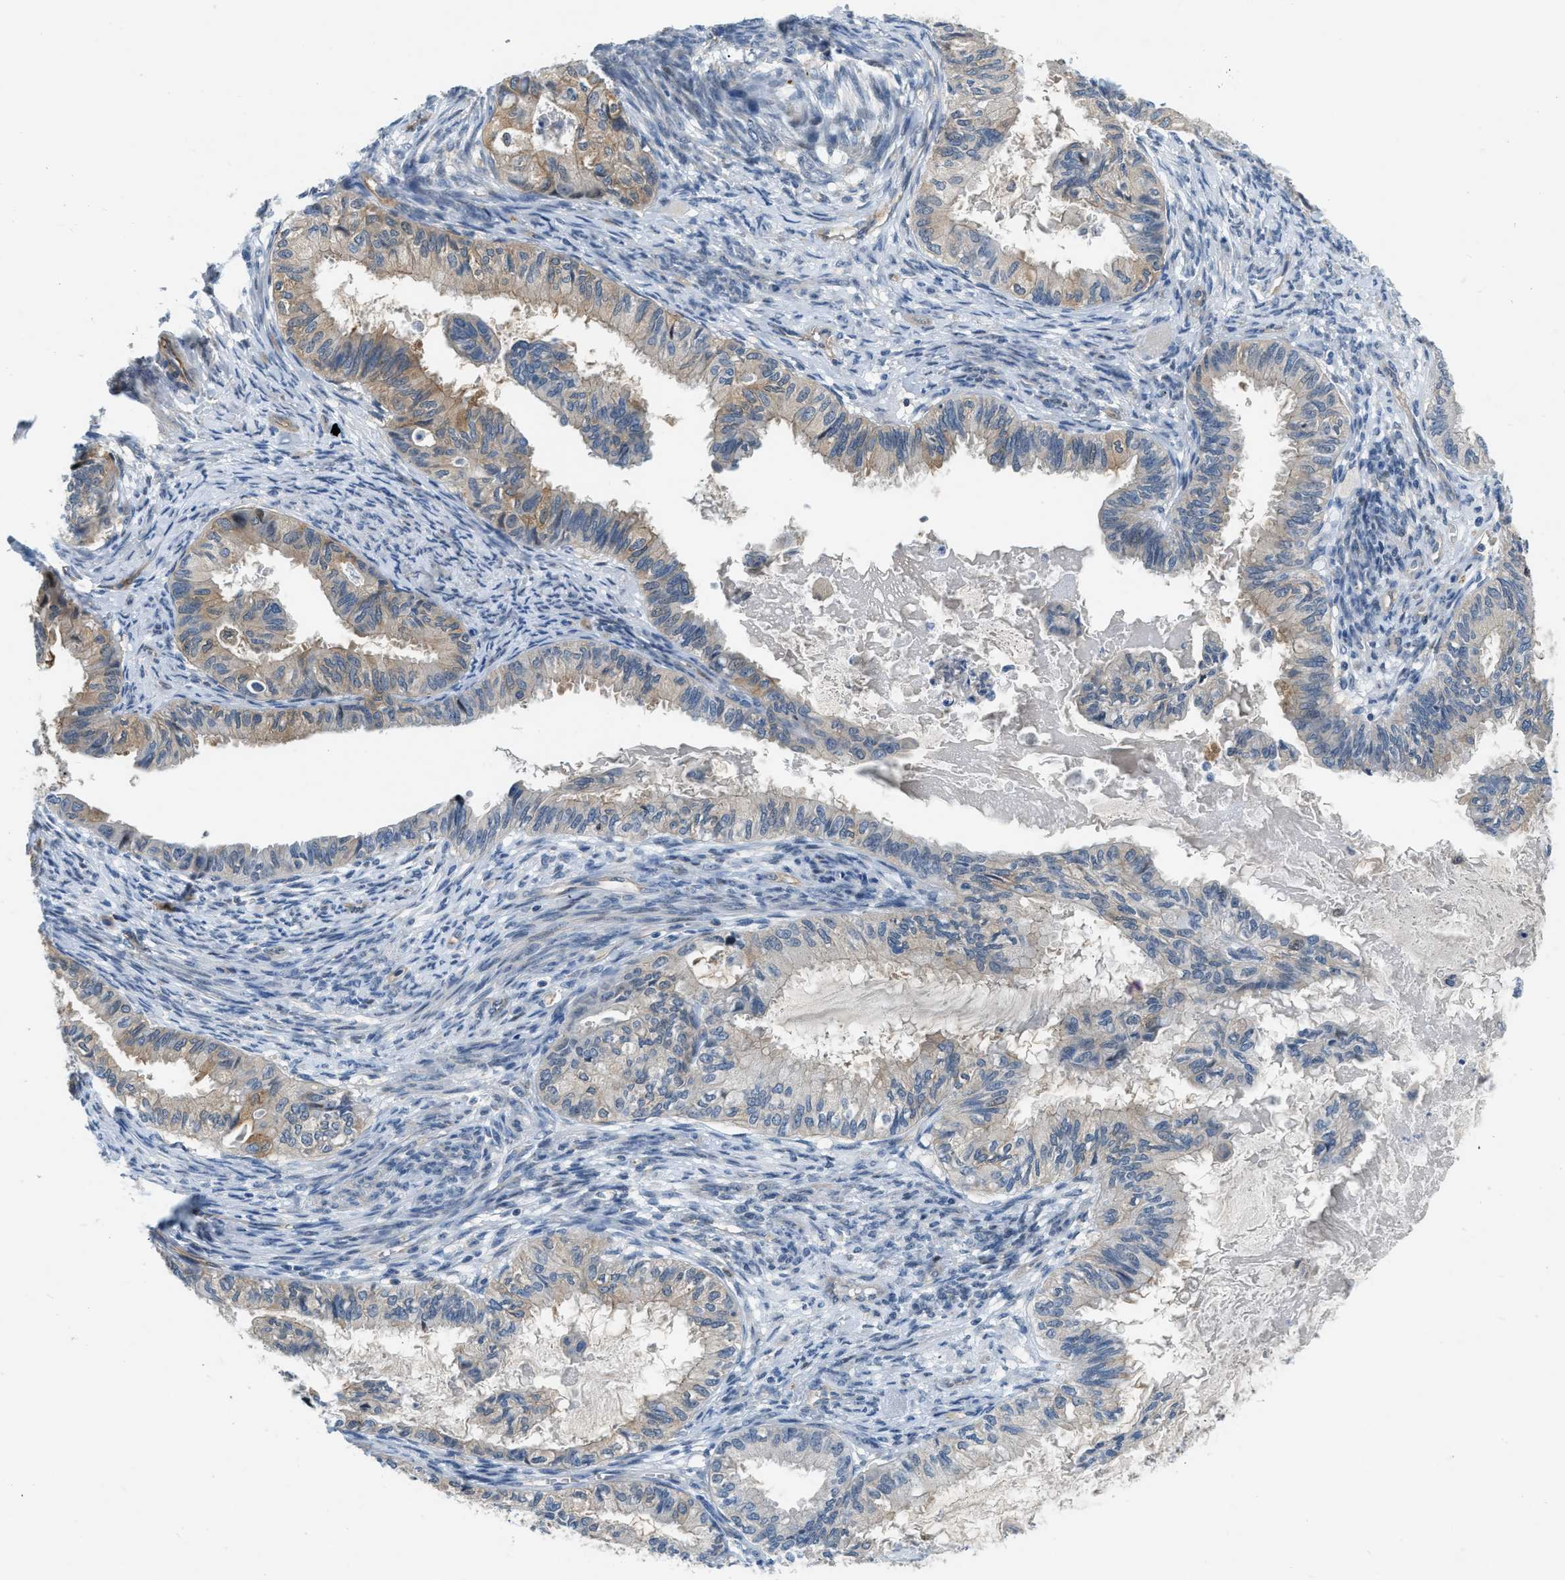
{"staining": {"intensity": "moderate", "quantity": "25%-75%", "location": "cytoplasmic/membranous"}, "tissue": "cervical cancer", "cell_type": "Tumor cells", "image_type": "cancer", "snomed": [{"axis": "morphology", "description": "Normal tissue, NOS"}, {"axis": "morphology", "description": "Adenocarcinoma, NOS"}, {"axis": "topography", "description": "Cervix"}, {"axis": "topography", "description": "Endometrium"}], "caption": "A high-resolution photomicrograph shows immunohistochemistry (IHC) staining of adenocarcinoma (cervical), which demonstrates moderate cytoplasmic/membranous staining in approximately 25%-75% of tumor cells. (Brightfield microscopy of DAB IHC at high magnification).", "gene": "PFKP", "patient": {"sex": "female", "age": 86}}